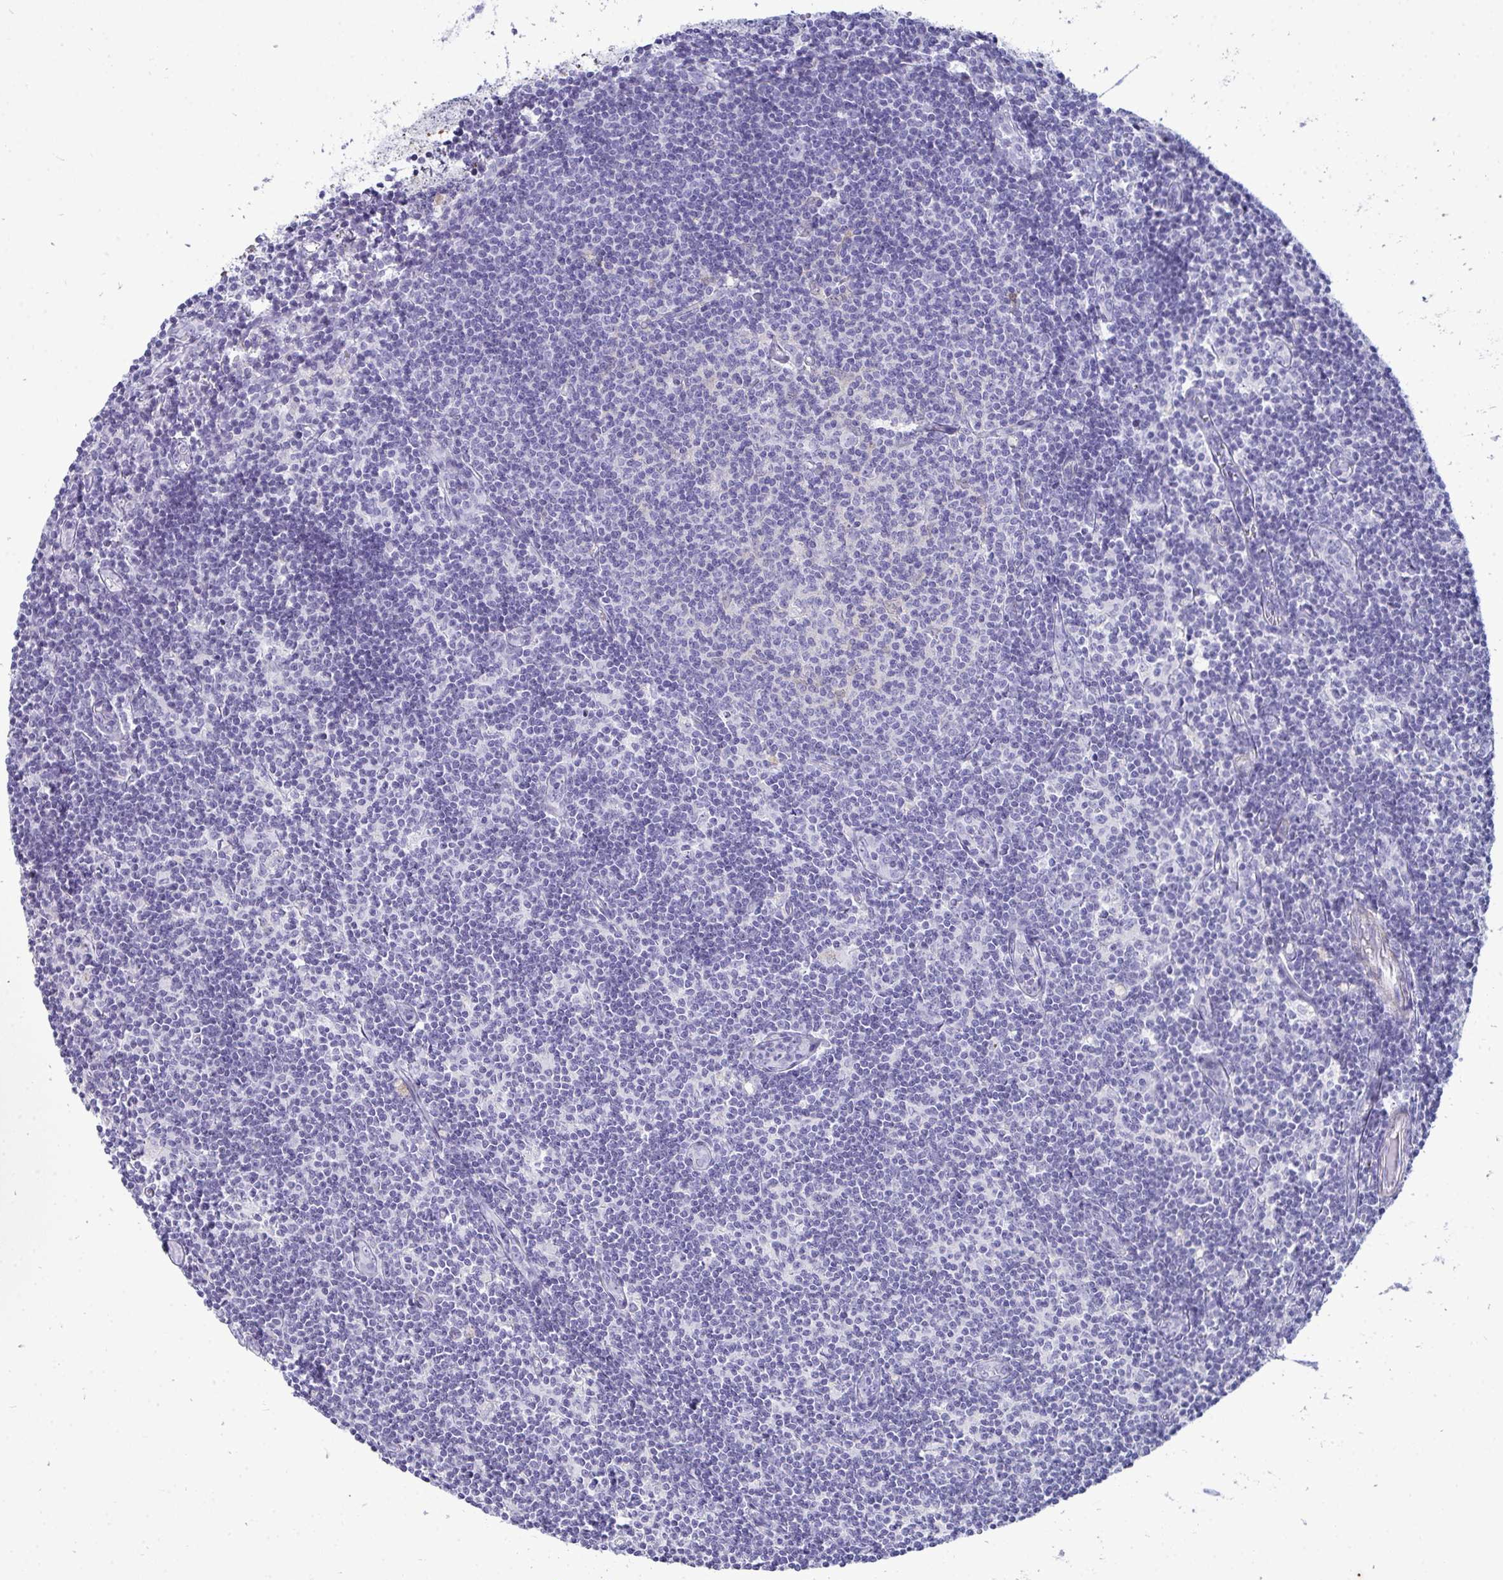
{"staining": {"intensity": "negative", "quantity": "none", "location": "none"}, "tissue": "lymph node", "cell_type": "Germinal center cells", "image_type": "normal", "snomed": [{"axis": "morphology", "description": "Normal tissue, NOS"}, {"axis": "topography", "description": "Lymph node"}], "caption": "IHC of benign human lymph node exhibits no positivity in germinal center cells.", "gene": "HSPB6", "patient": {"sex": "female", "age": 31}}